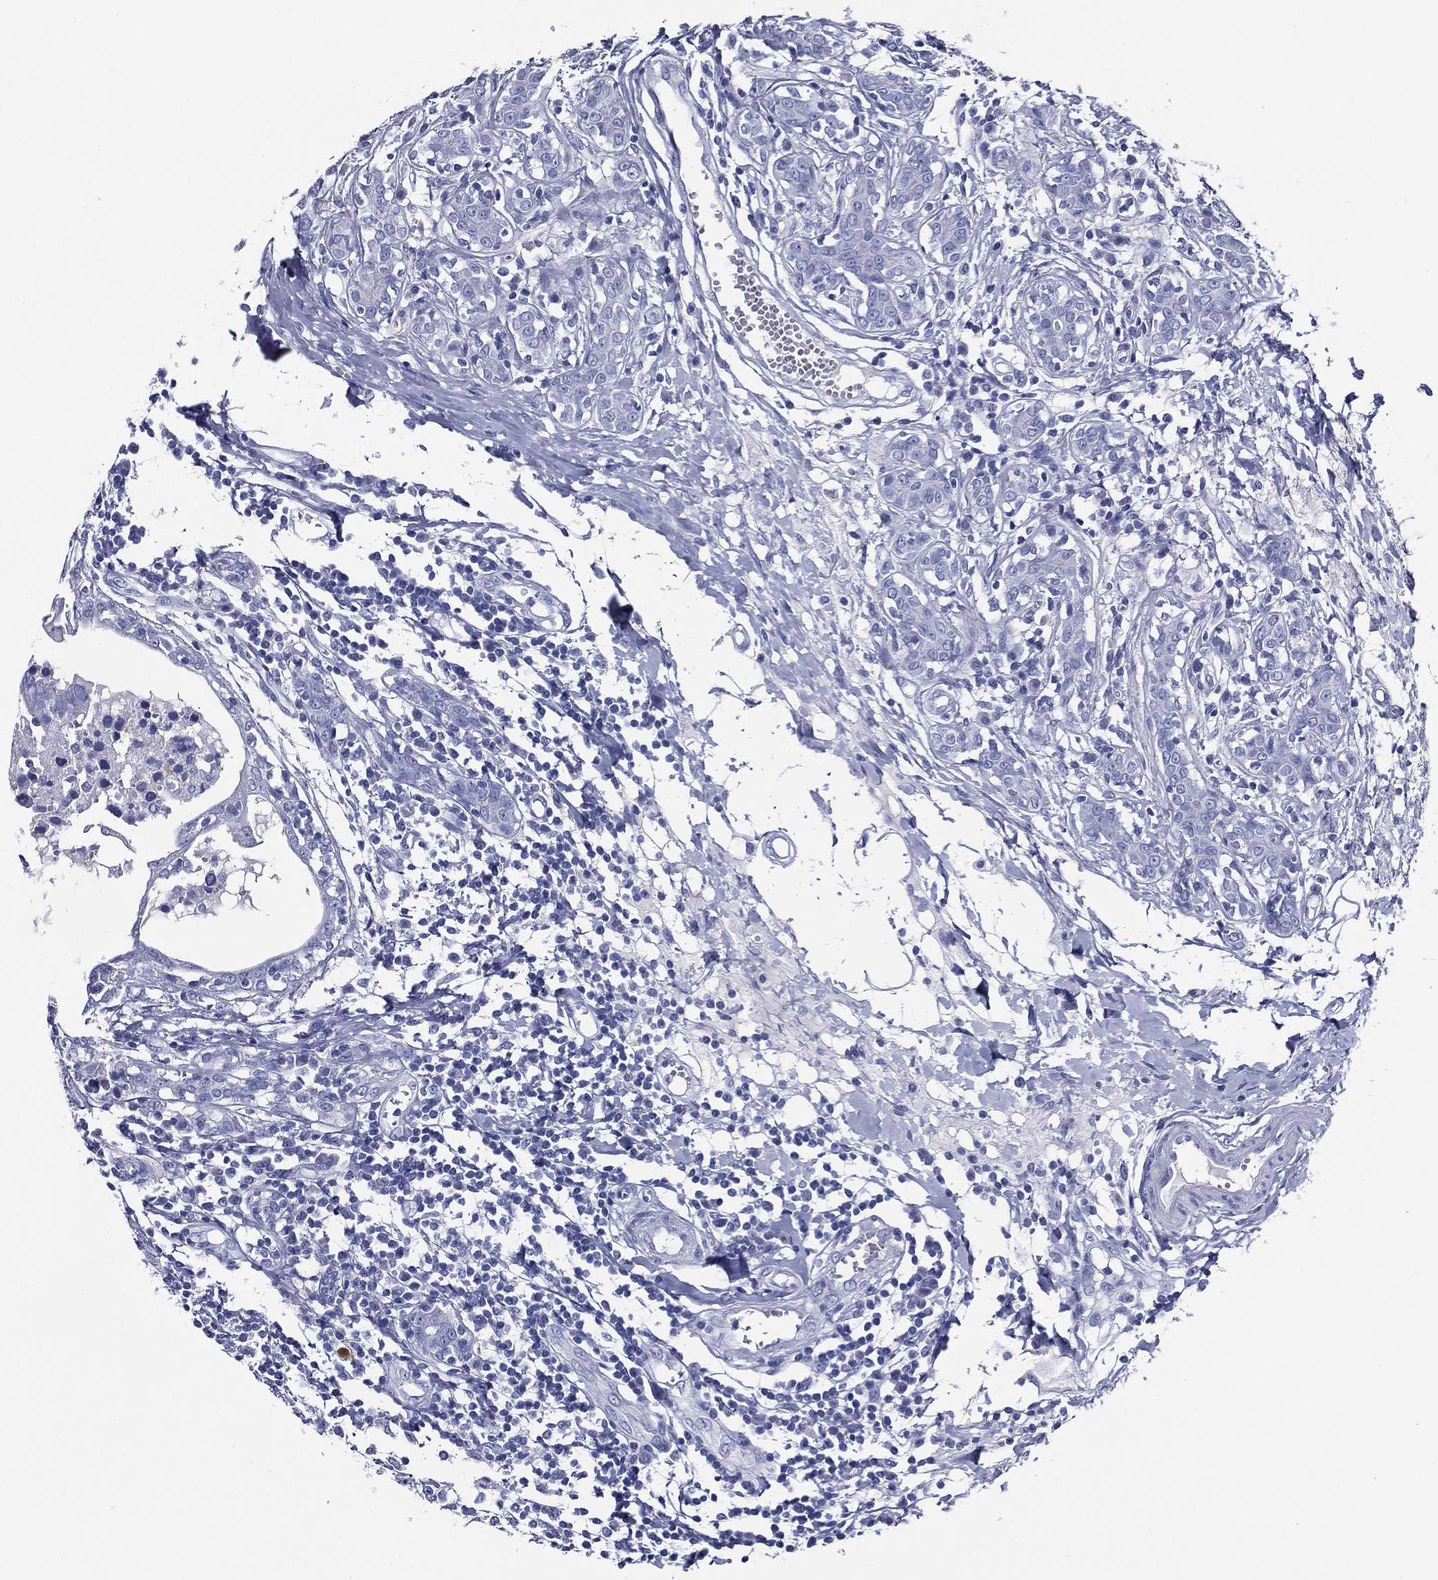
{"staining": {"intensity": "negative", "quantity": "none", "location": "none"}, "tissue": "breast cancer", "cell_type": "Tumor cells", "image_type": "cancer", "snomed": [{"axis": "morphology", "description": "Duct carcinoma"}, {"axis": "topography", "description": "Breast"}], "caption": "Histopathology image shows no protein positivity in tumor cells of breast cancer tissue.", "gene": "ACE2", "patient": {"sex": "female", "age": 30}}